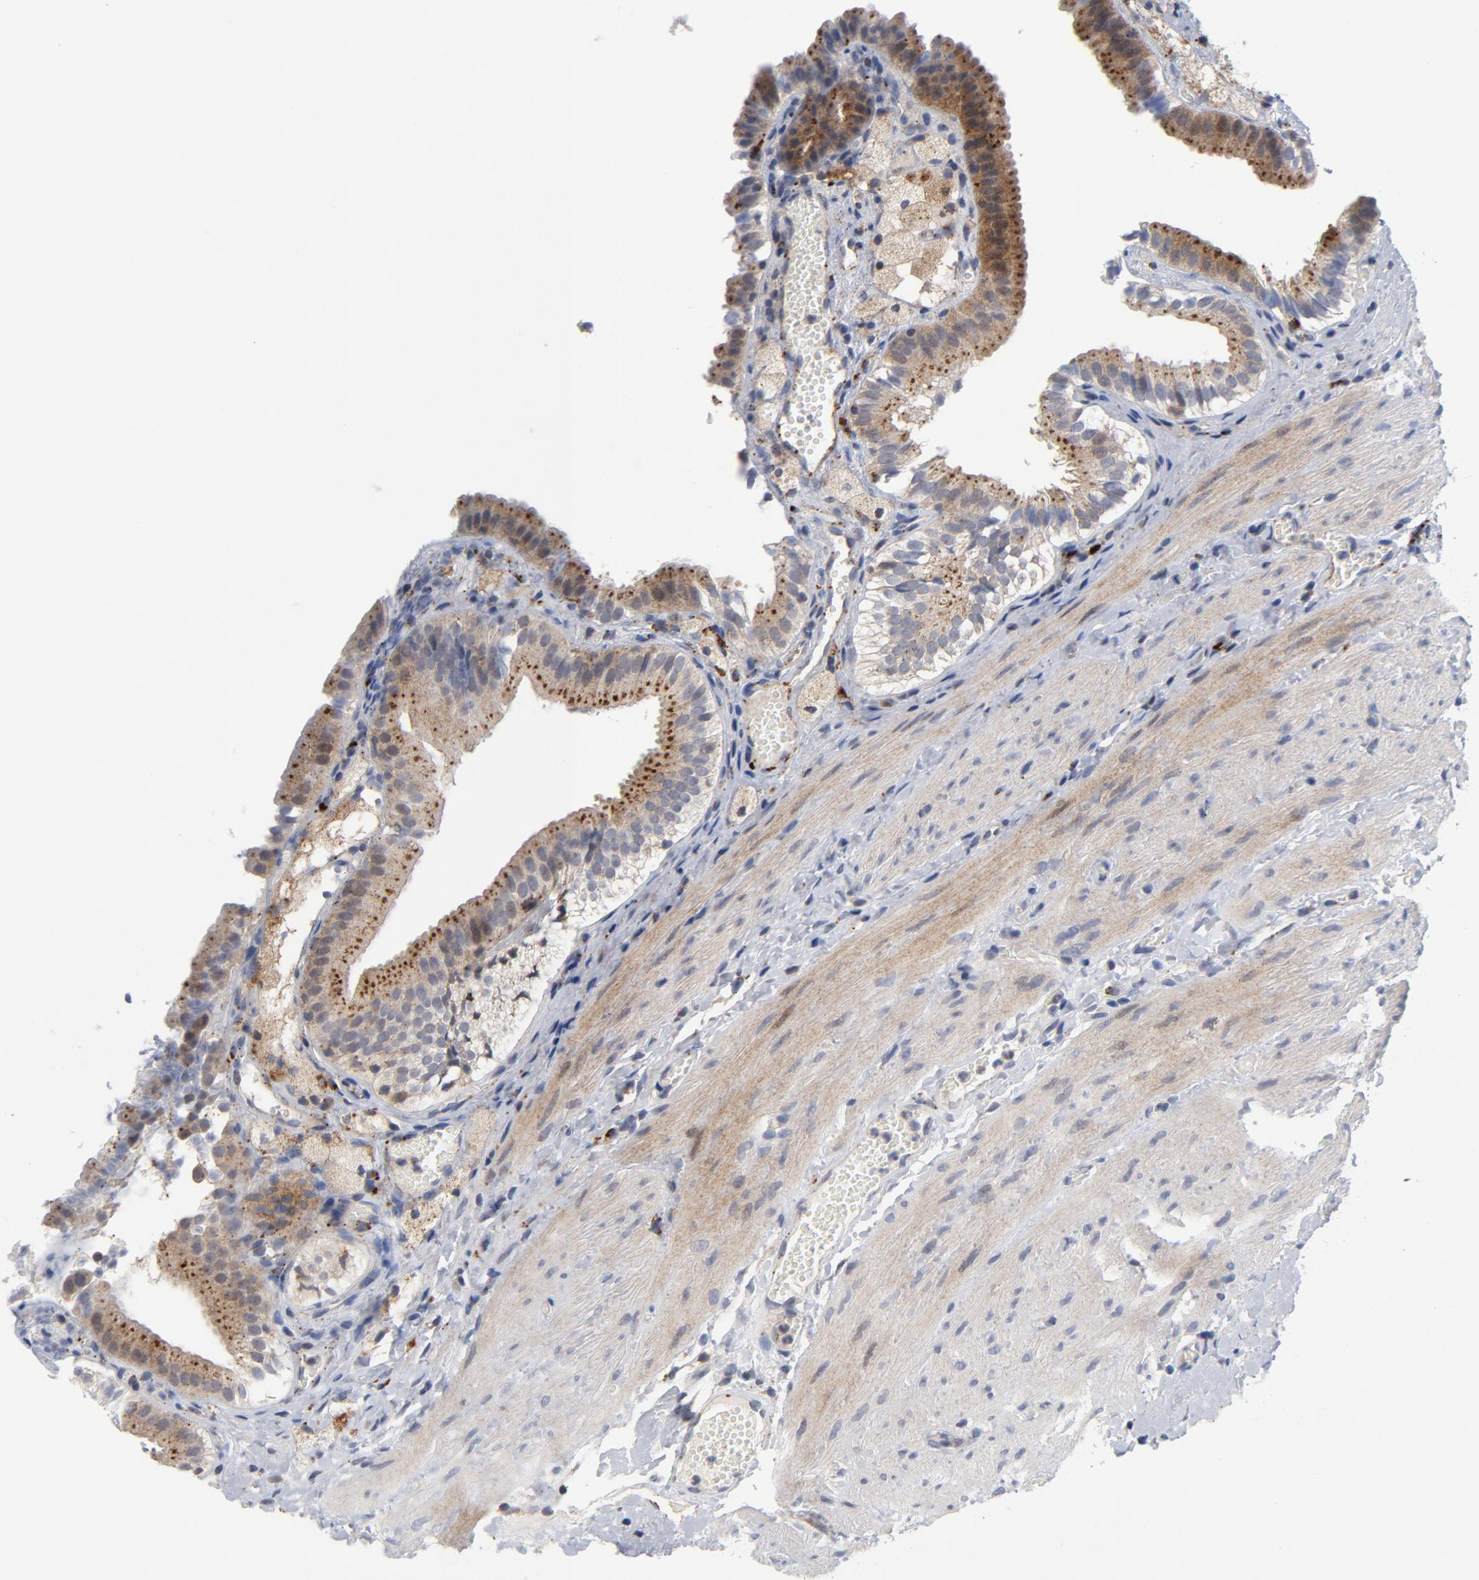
{"staining": {"intensity": "strong", "quantity": ">75%", "location": "cytoplasmic/membranous"}, "tissue": "gallbladder", "cell_type": "Glandular cells", "image_type": "normal", "snomed": [{"axis": "morphology", "description": "Normal tissue, NOS"}, {"axis": "topography", "description": "Gallbladder"}], "caption": "Immunohistochemical staining of benign gallbladder displays high levels of strong cytoplasmic/membranous staining in approximately >75% of glandular cells.", "gene": "AKT2", "patient": {"sex": "female", "age": 24}}